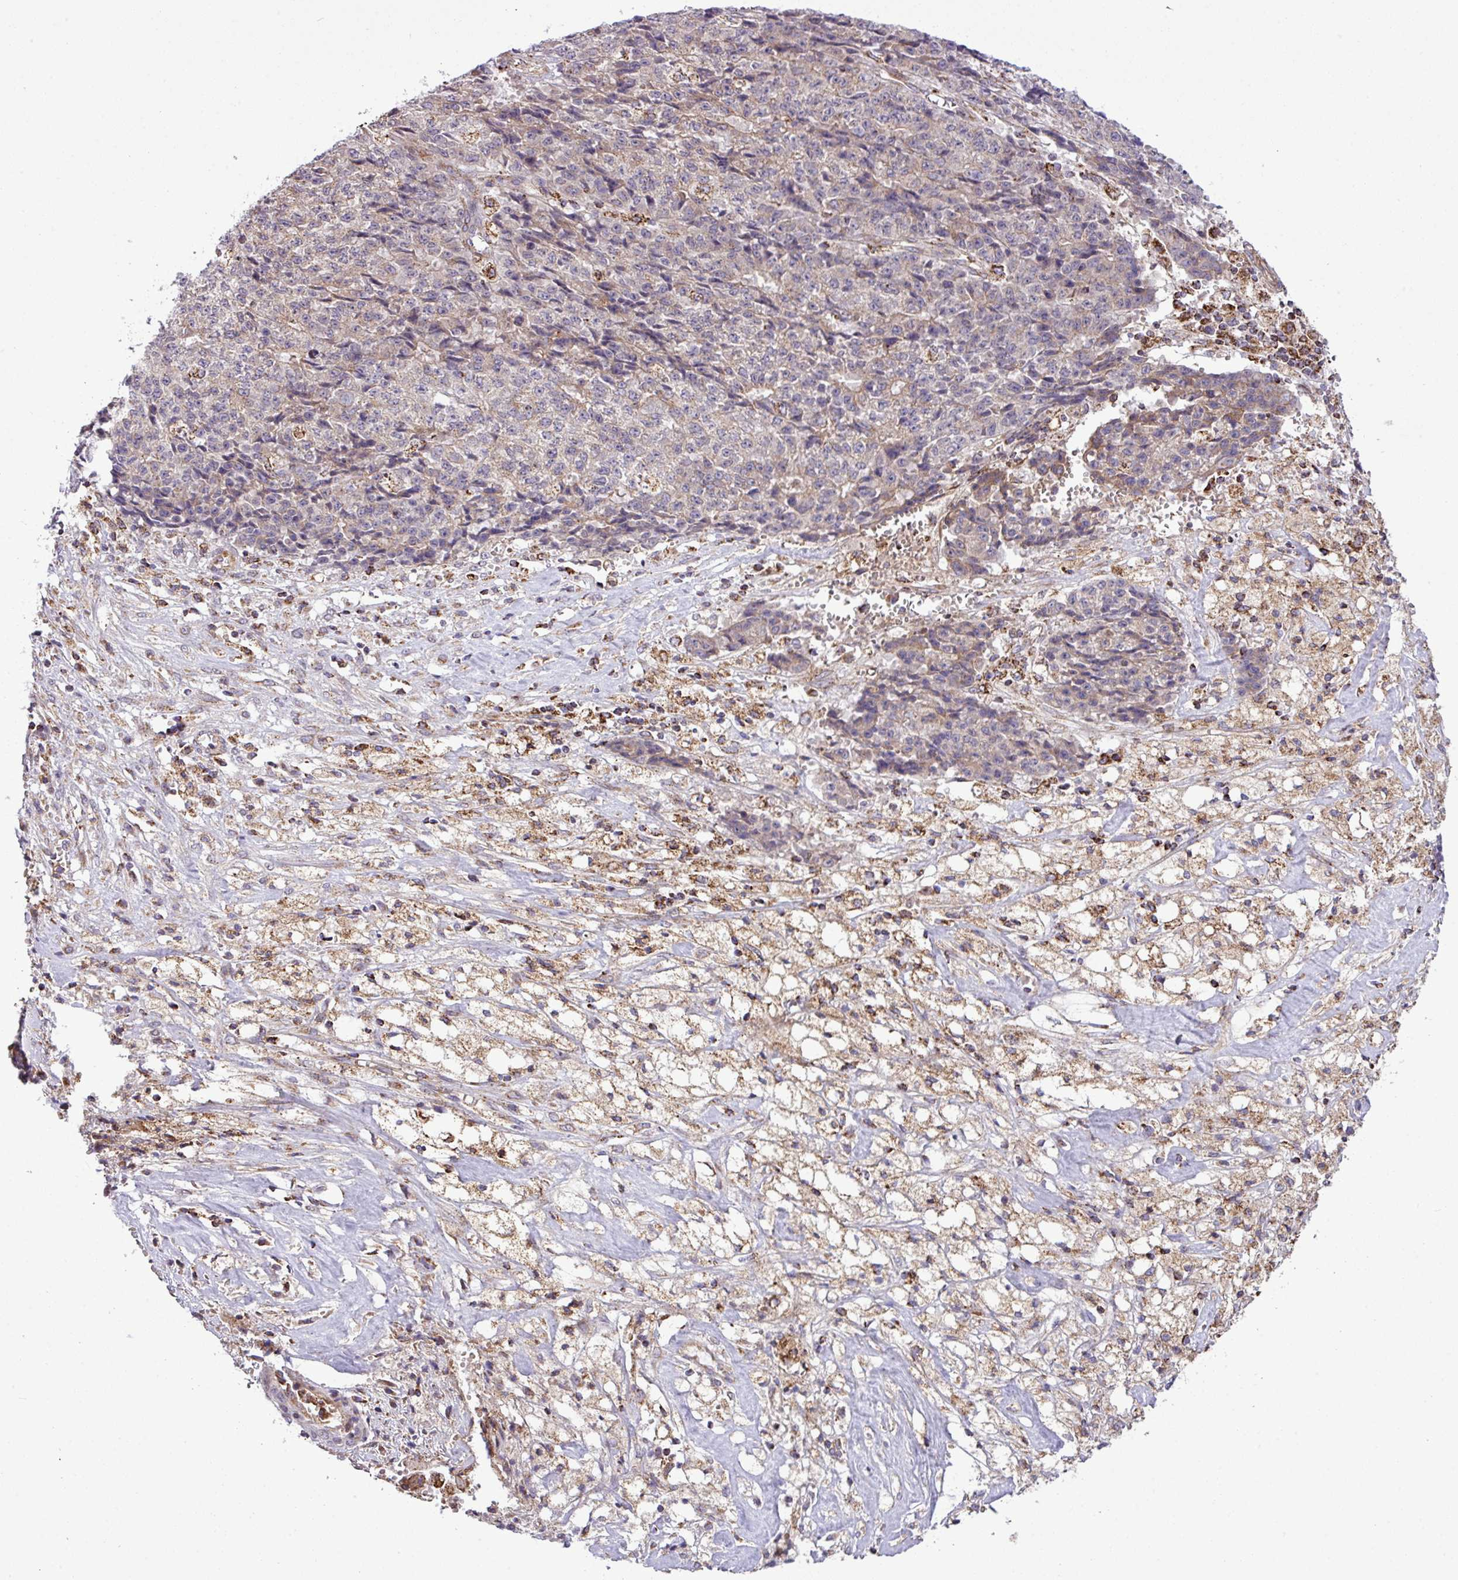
{"staining": {"intensity": "moderate", "quantity": "<25%", "location": "cytoplasmic/membranous"}, "tissue": "ovarian cancer", "cell_type": "Tumor cells", "image_type": "cancer", "snomed": [{"axis": "morphology", "description": "Carcinoma, endometroid"}, {"axis": "topography", "description": "Ovary"}], "caption": "Ovarian cancer stained with DAB immunohistochemistry (IHC) shows low levels of moderate cytoplasmic/membranous staining in about <25% of tumor cells.", "gene": "ZNF569", "patient": {"sex": "female", "age": 42}}